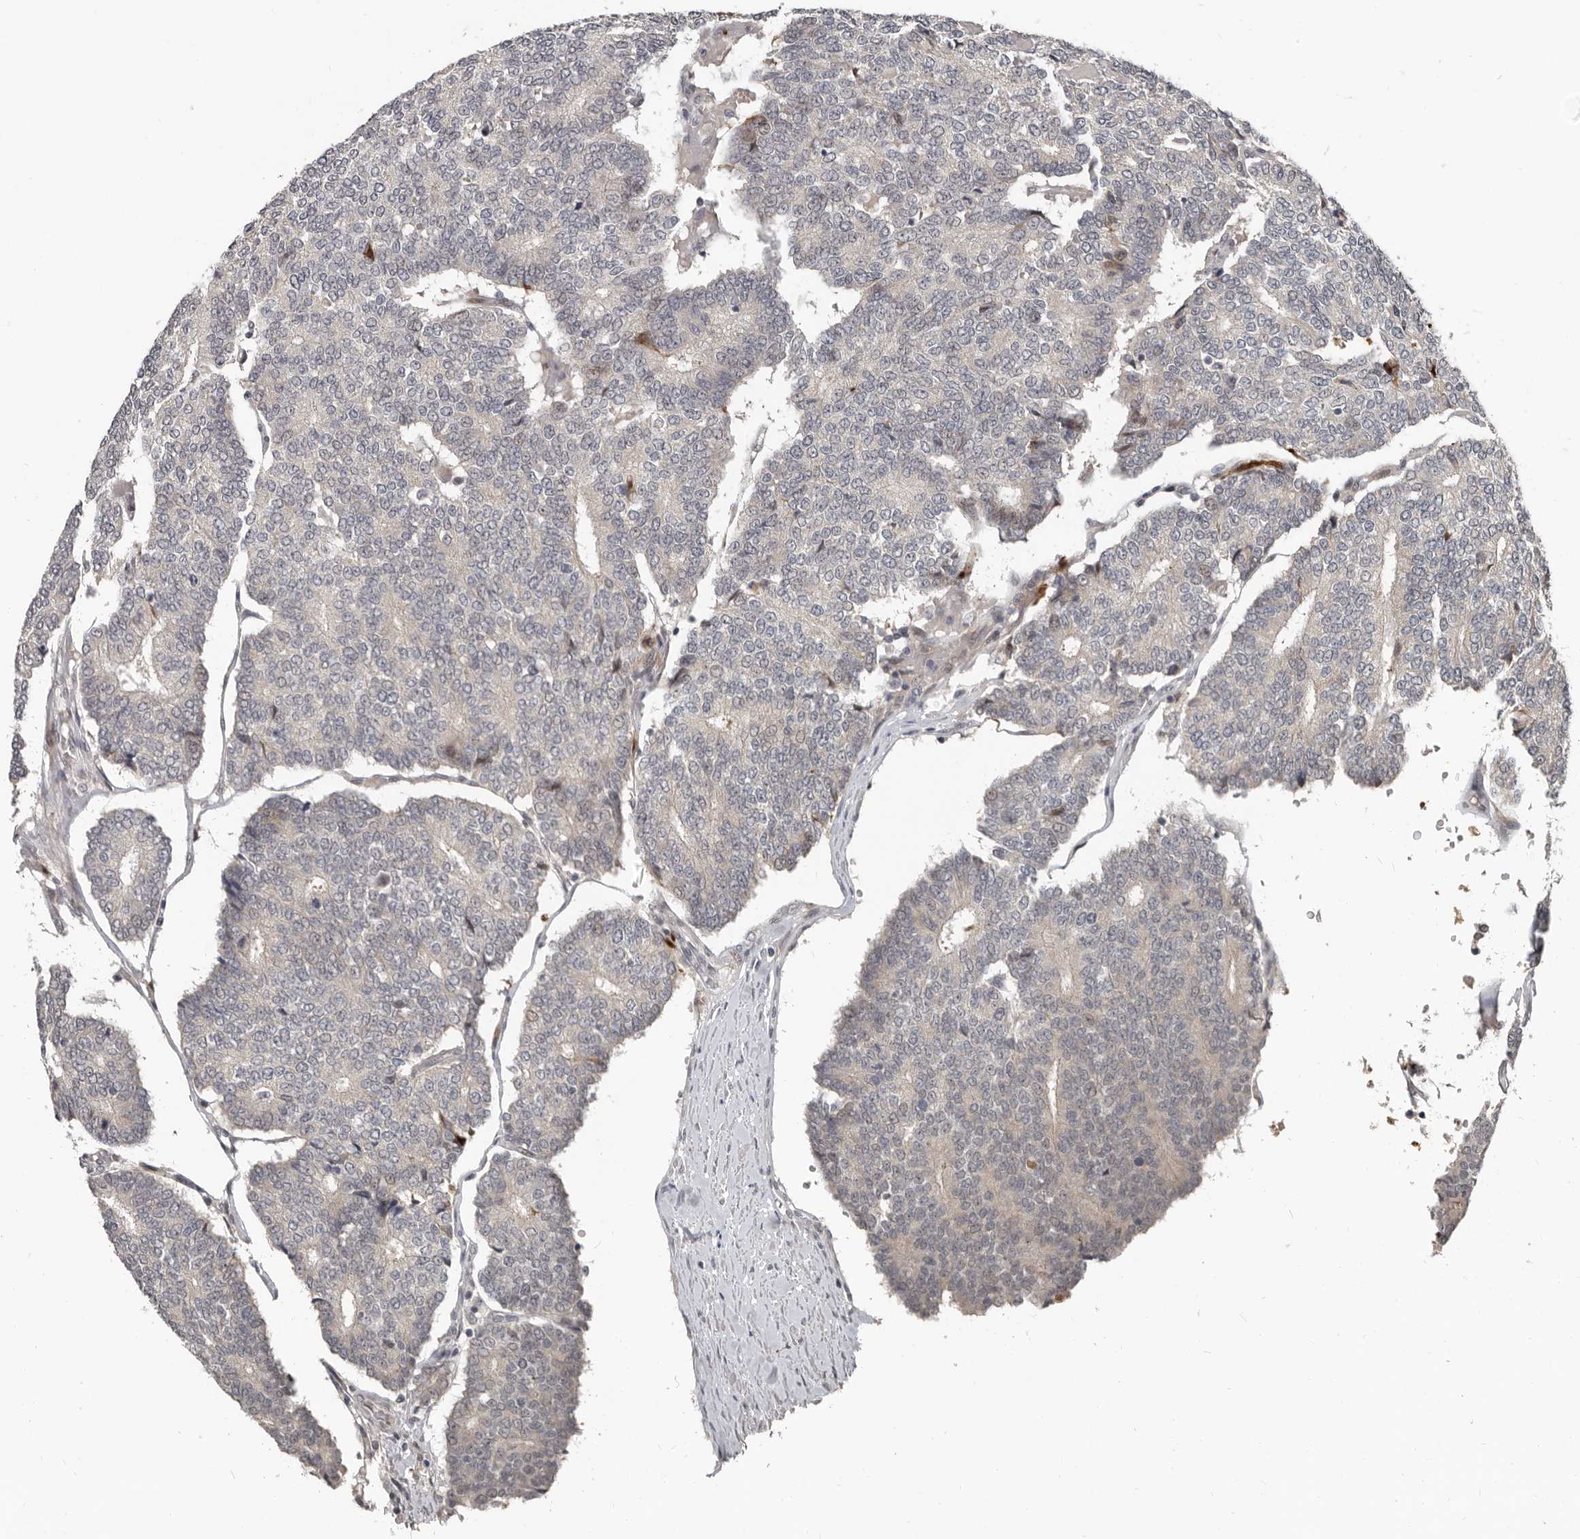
{"staining": {"intensity": "negative", "quantity": "none", "location": "none"}, "tissue": "prostate cancer", "cell_type": "Tumor cells", "image_type": "cancer", "snomed": [{"axis": "morphology", "description": "Normal tissue, NOS"}, {"axis": "morphology", "description": "Adenocarcinoma, High grade"}, {"axis": "topography", "description": "Prostate"}, {"axis": "topography", "description": "Seminal veicle"}], "caption": "Histopathology image shows no significant protein expression in tumor cells of prostate adenocarcinoma (high-grade).", "gene": "APOL6", "patient": {"sex": "male", "age": 55}}